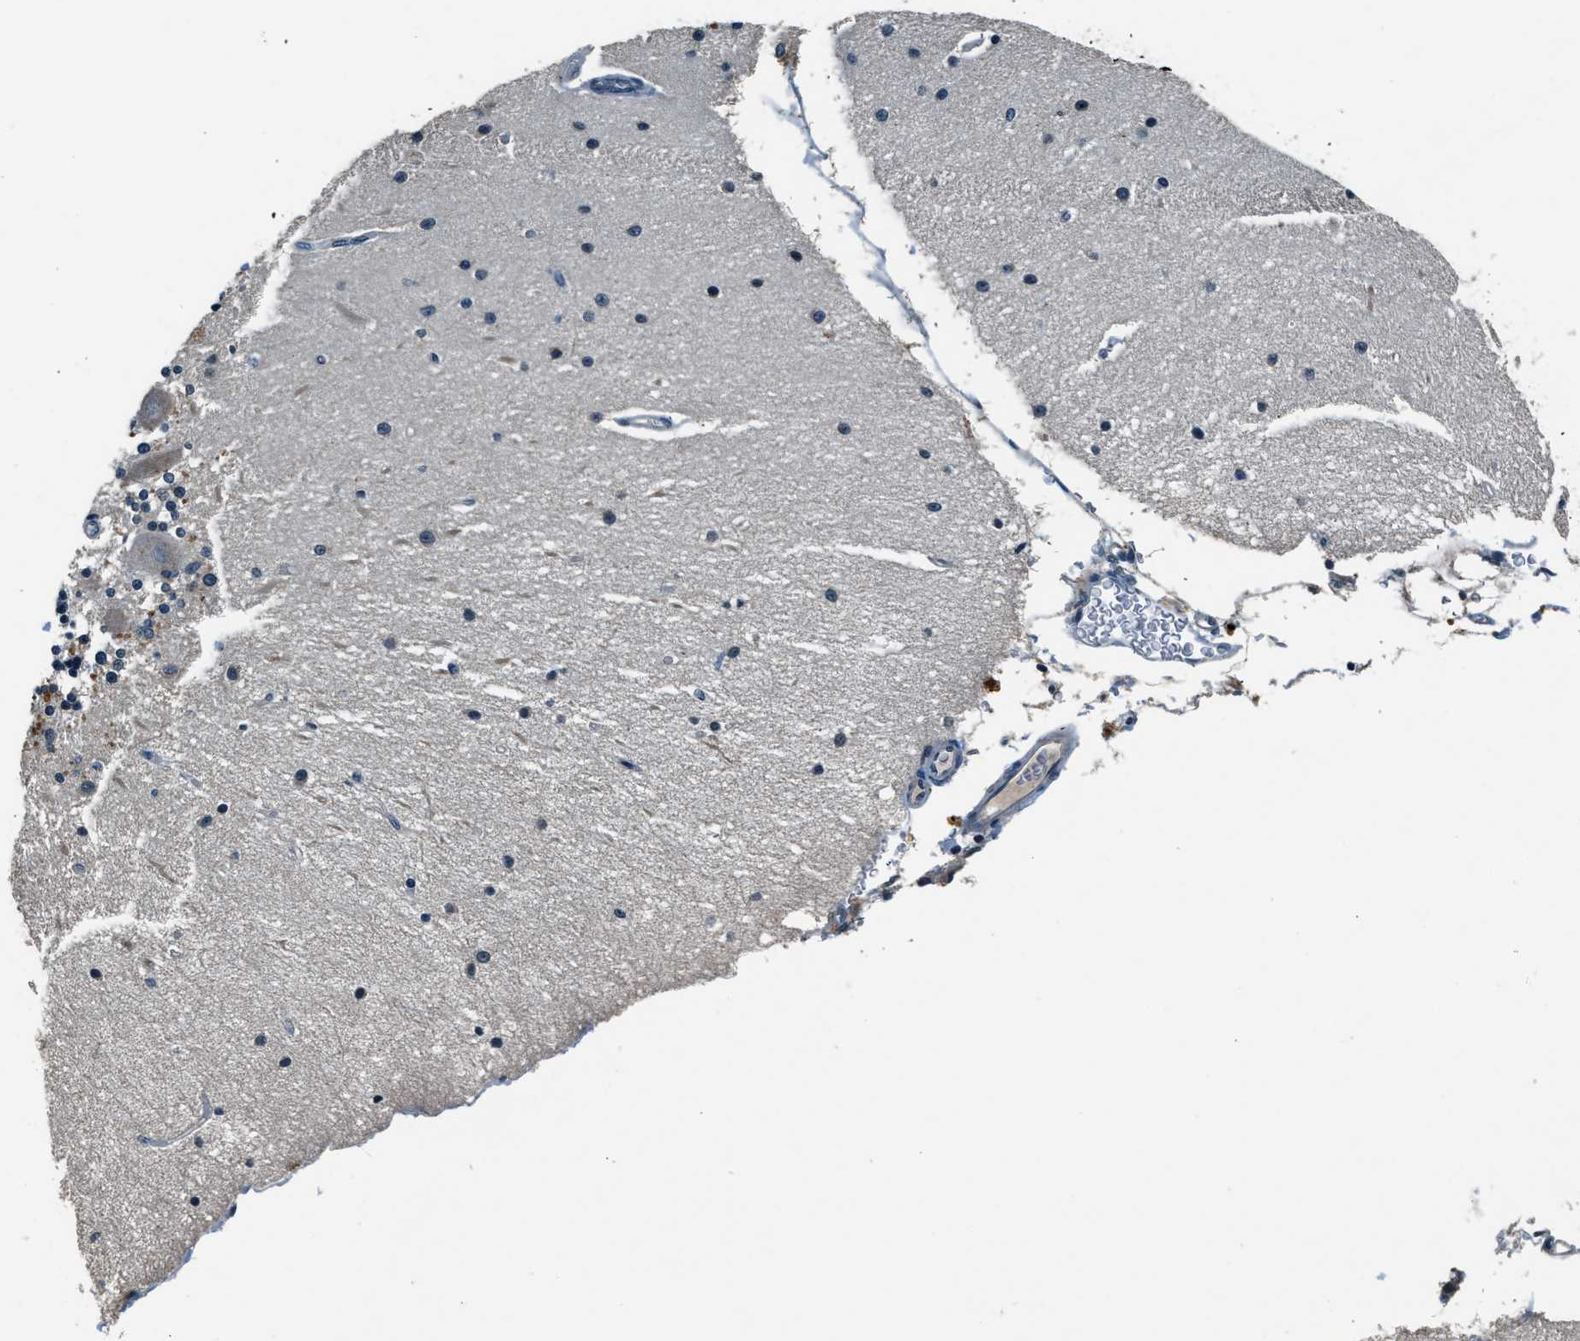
{"staining": {"intensity": "weak", "quantity": "<25%", "location": "cytoplasmic/membranous"}, "tissue": "cerebellum", "cell_type": "Cells in granular layer", "image_type": "normal", "snomed": [{"axis": "morphology", "description": "Normal tissue, NOS"}, {"axis": "topography", "description": "Cerebellum"}], "caption": "DAB (3,3'-diaminobenzidine) immunohistochemical staining of unremarkable cerebellum shows no significant positivity in cells in granular layer. (DAB IHC, high magnification).", "gene": "NME8", "patient": {"sex": "female", "age": 54}}